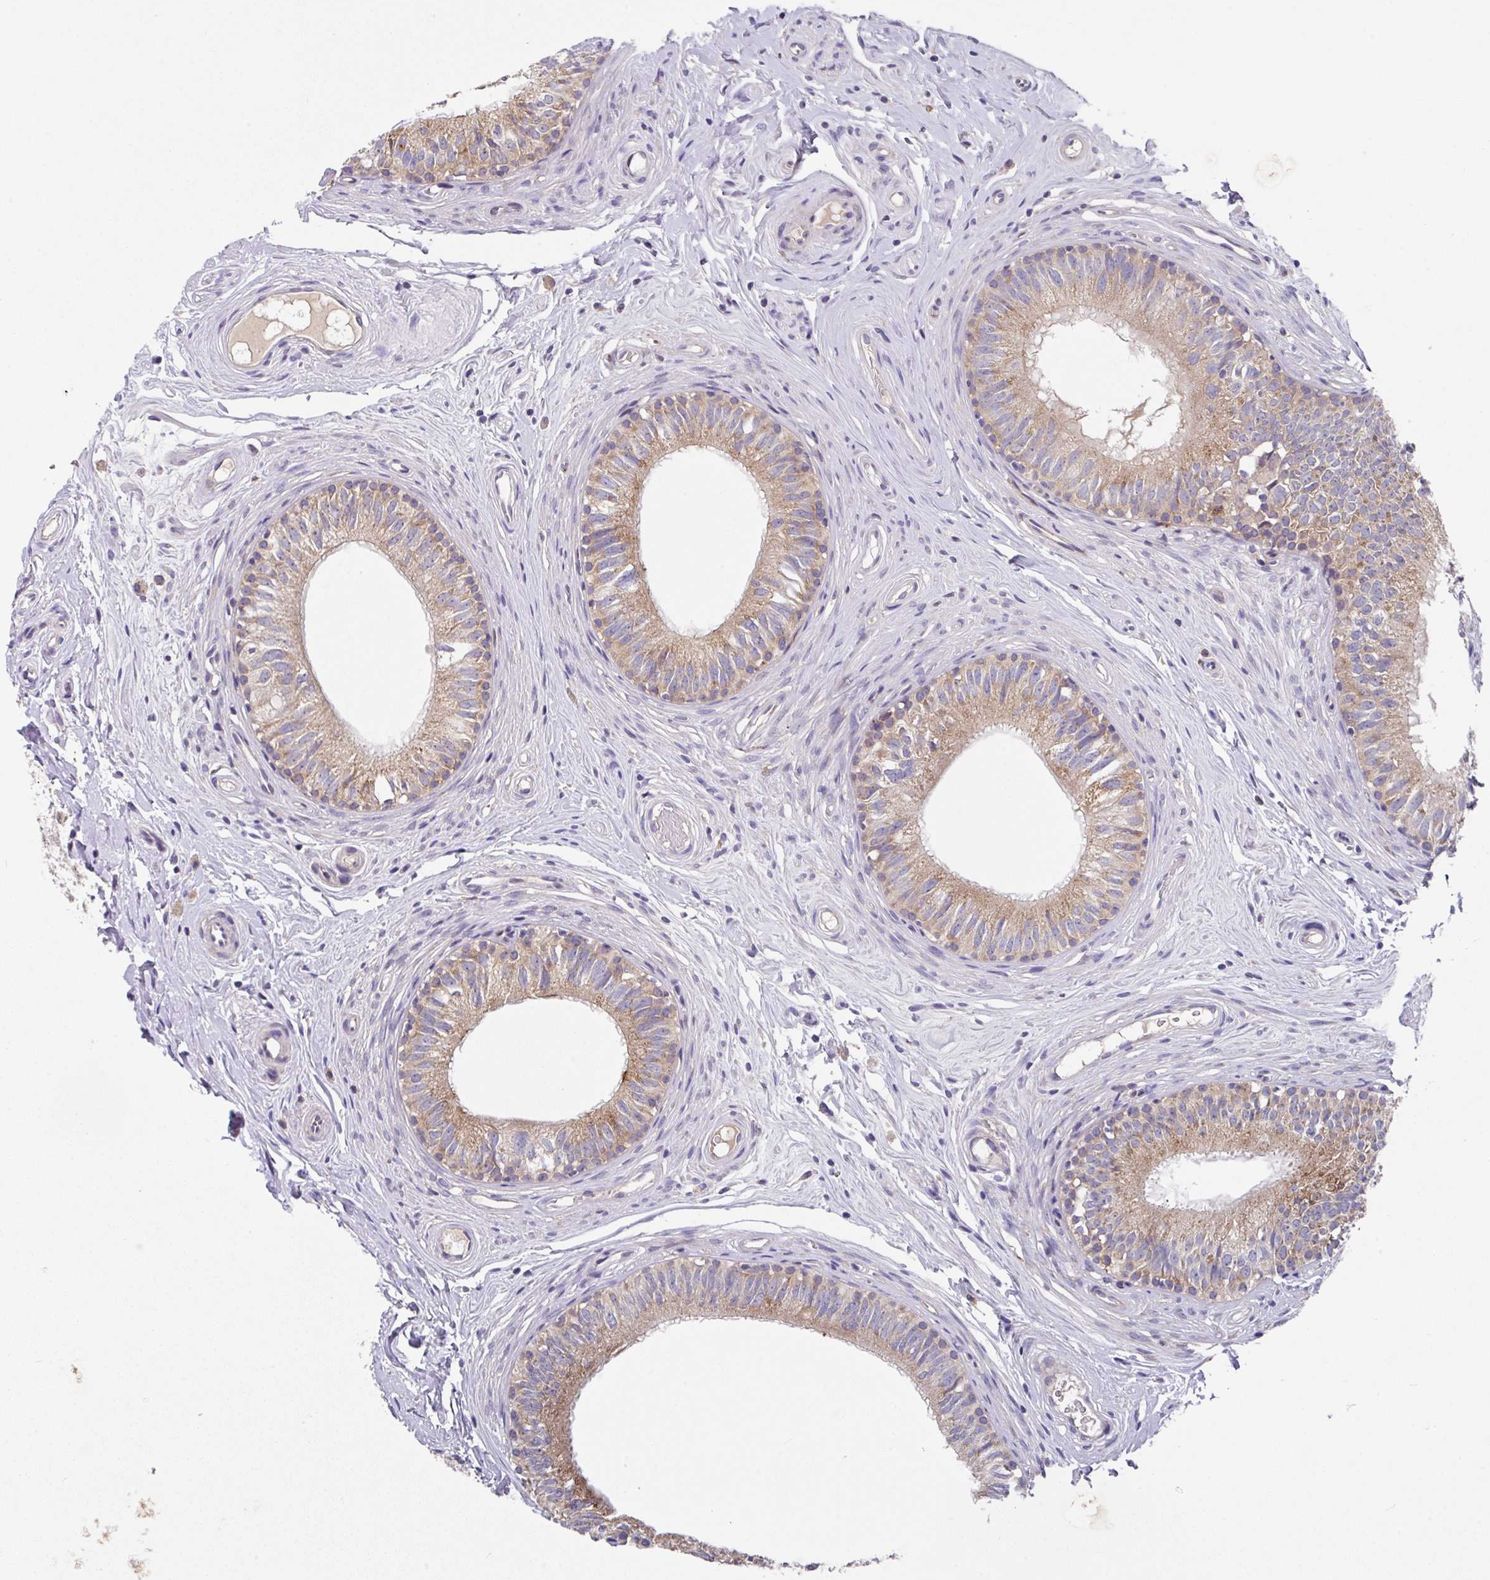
{"staining": {"intensity": "moderate", "quantity": "25%-75%", "location": "cytoplasmic/membranous"}, "tissue": "epididymis", "cell_type": "Glandular cells", "image_type": "normal", "snomed": [{"axis": "morphology", "description": "Normal tissue, NOS"}, {"axis": "morphology", "description": "Seminoma, NOS"}, {"axis": "topography", "description": "Testis"}, {"axis": "topography", "description": "Epididymis"}], "caption": "Immunohistochemical staining of unremarkable human epididymis displays moderate cytoplasmic/membranous protein positivity in about 25%-75% of glandular cells. The staining was performed using DAB, with brown indicating positive protein expression. Nuclei are stained blue with hematoxylin.", "gene": "EIF4B", "patient": {"sex": "male", "age": 45}}